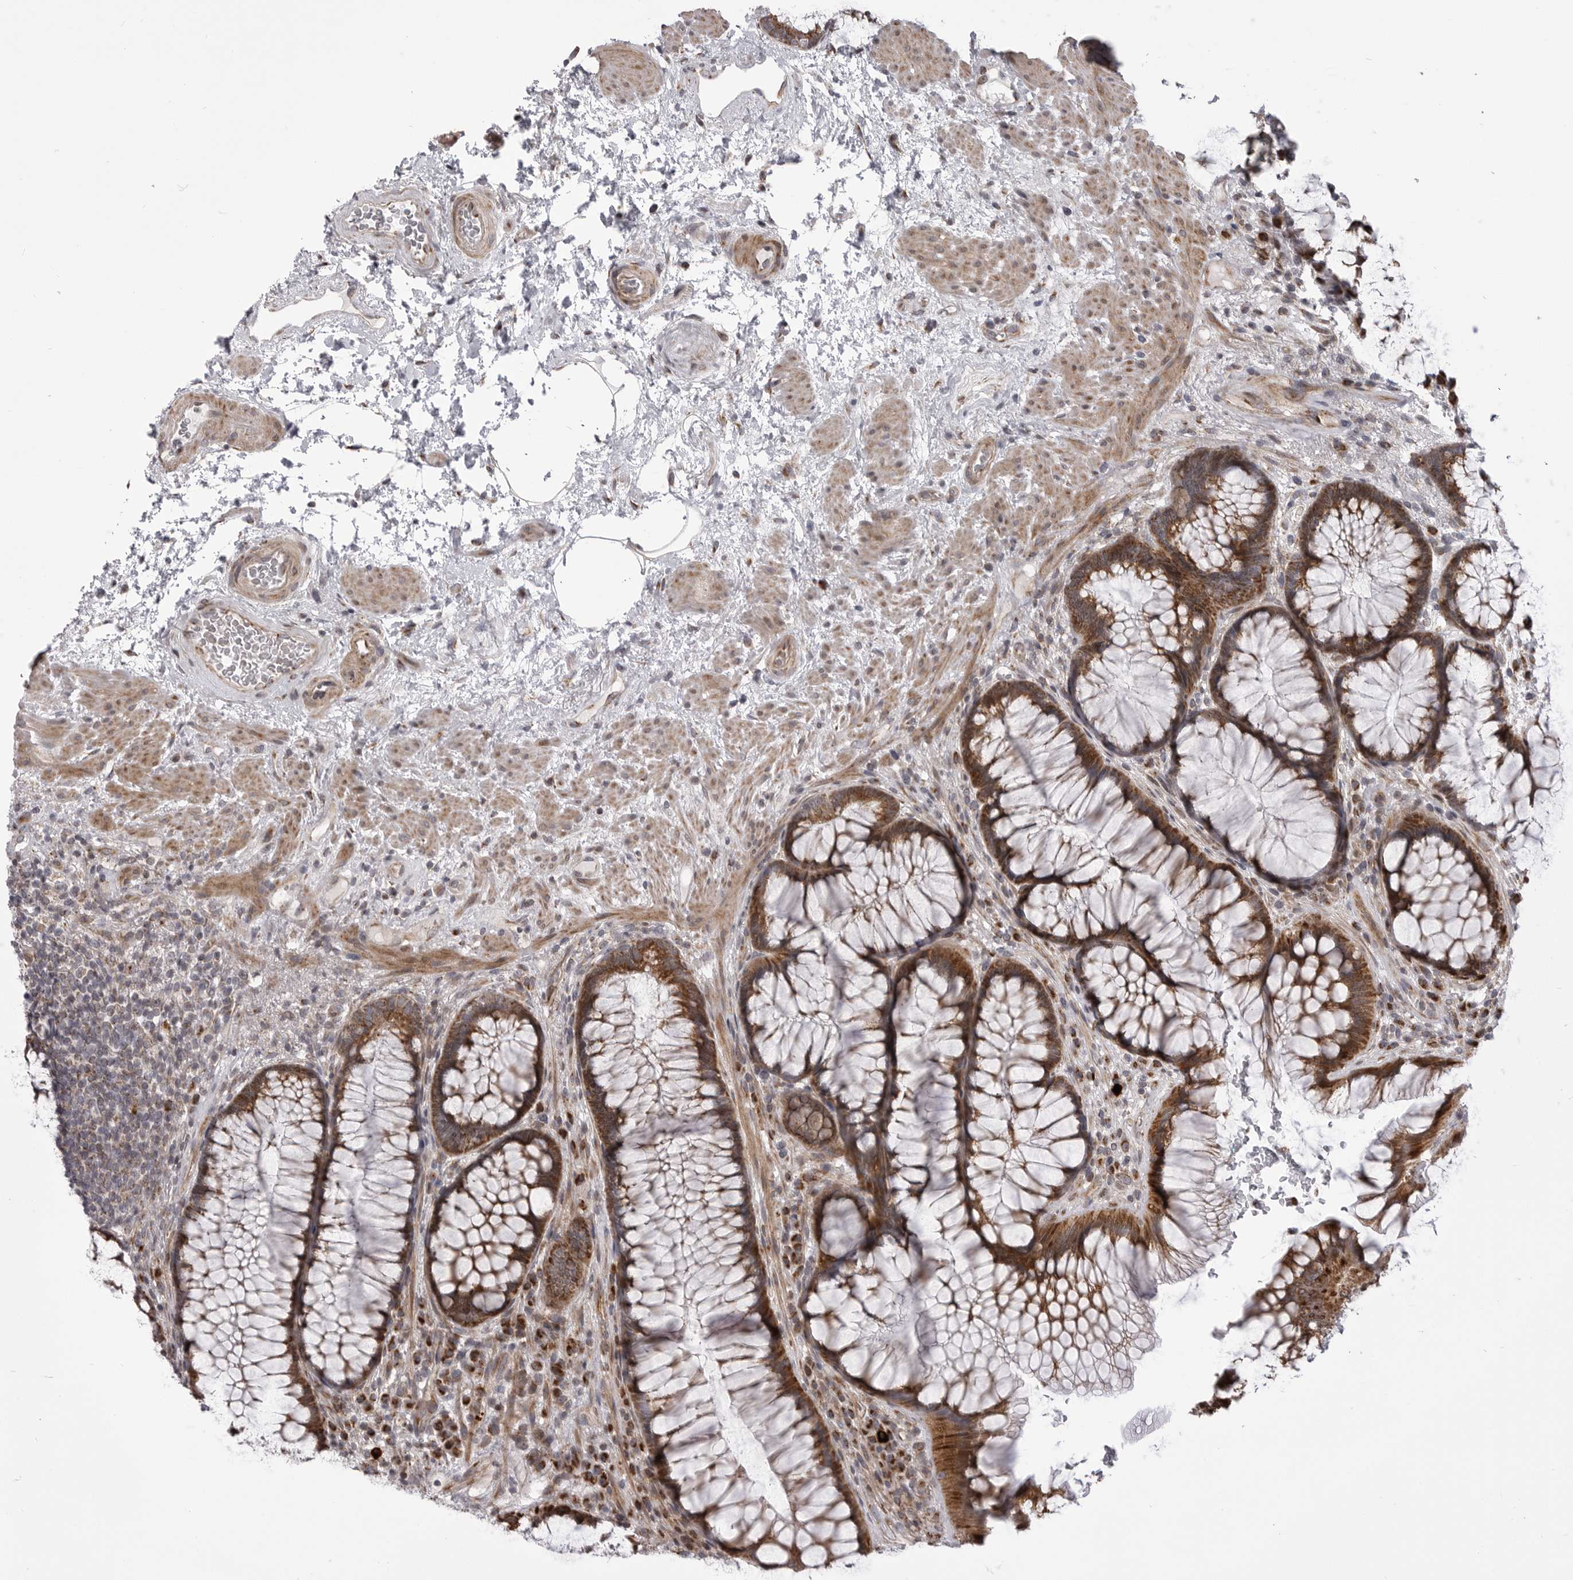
{"staining": {"intensity": "strong", "quantity": ">75%", "location": "cytoplasmic/membranous"}, "tissue": "rectum", "cell_type": "Glandular cells", "image_type": "normal", "snomed": [{"axis": "morphology", "description": "Normal tissue, NOS"}, {"axis": "topography", "description": "Rectum"}], "caption": "Immunohistochemical staining of normal human rectum reveals strong cytoplasmic/membranous protein expression in approximately >75% of glandular cells.", "gene": "TMPRSS11F", "patient": {"sex": "male", "age": 51}}